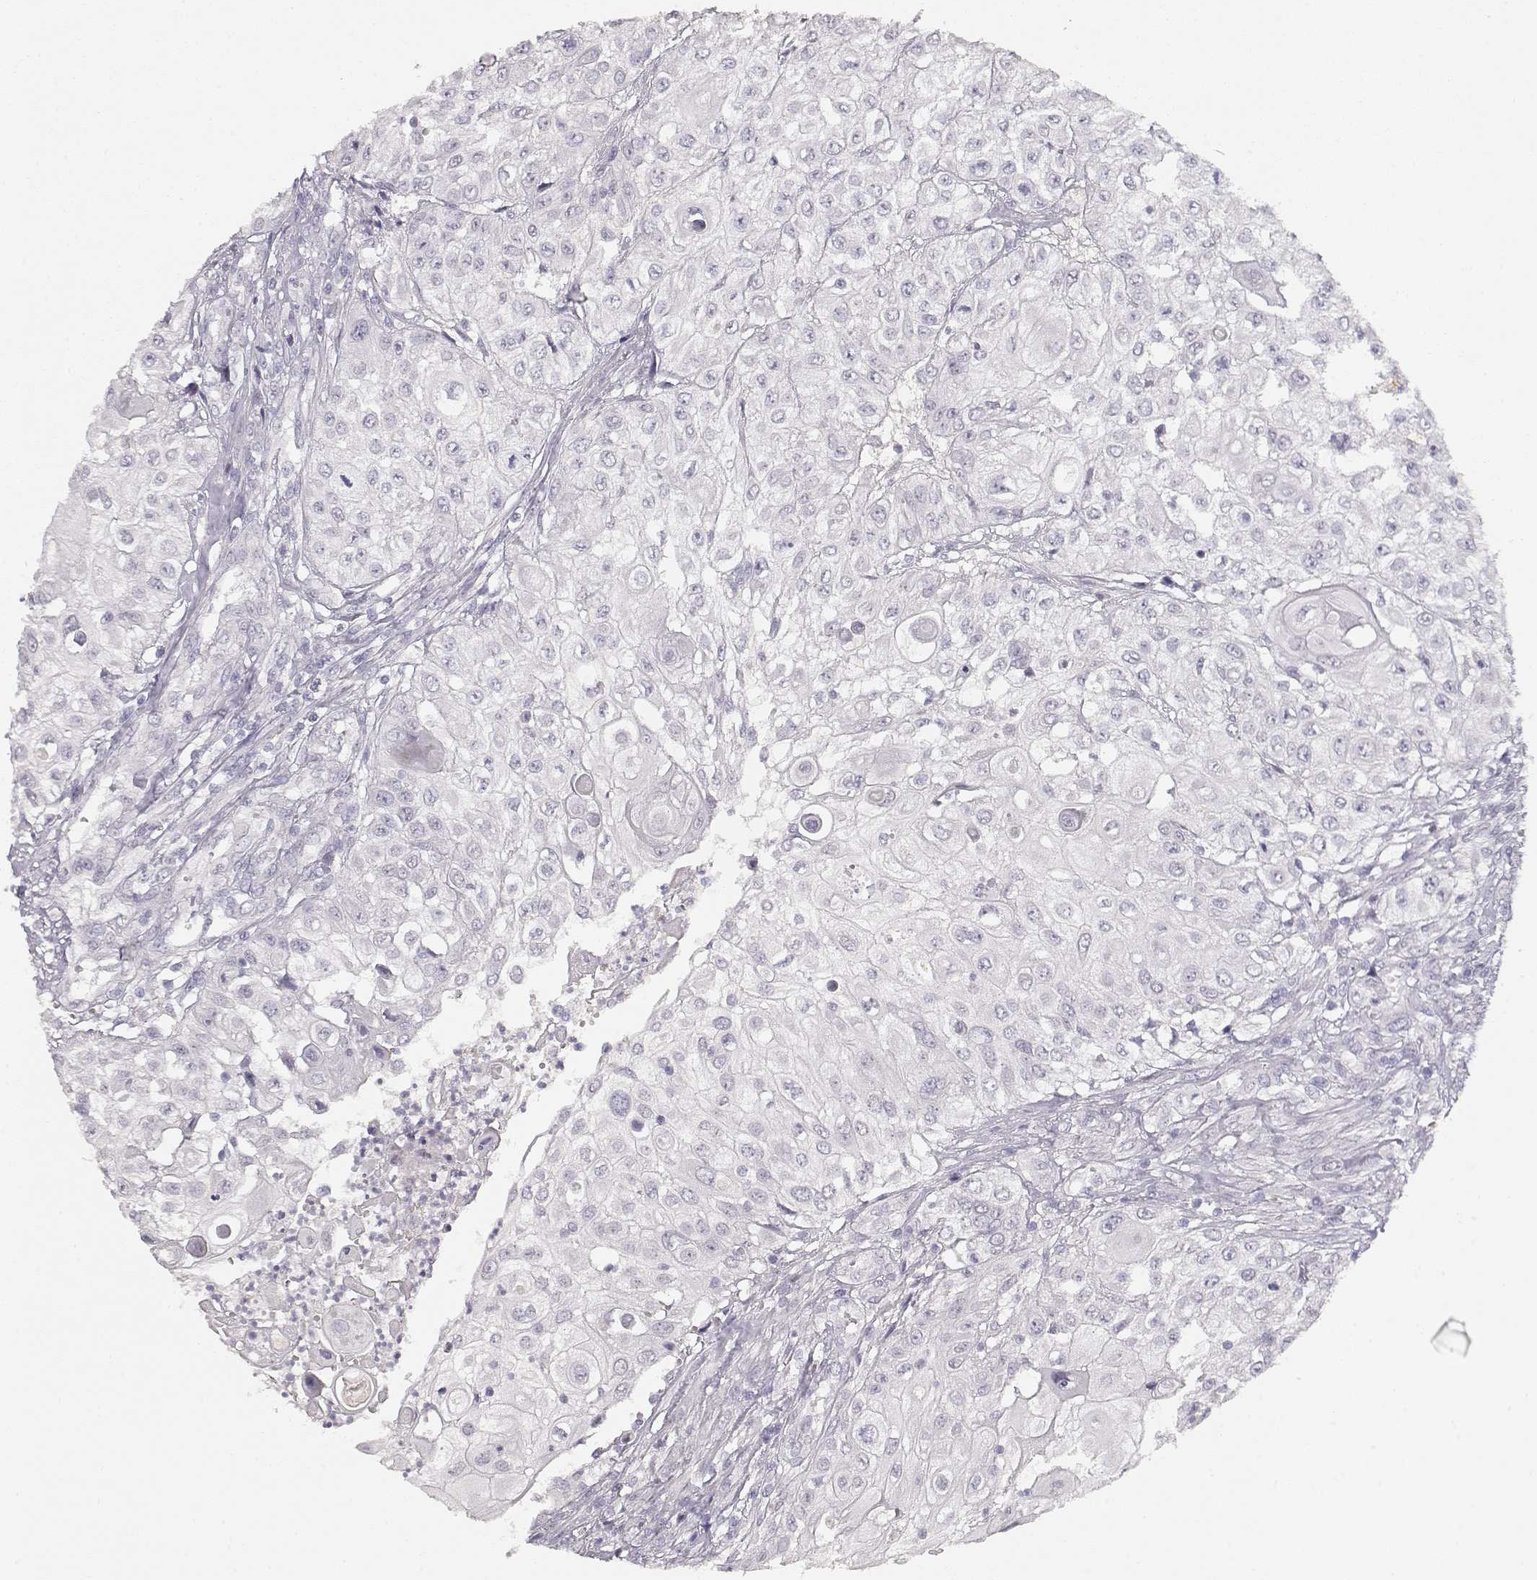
{"staining": {"intensity": "negative", "quantity": "none", "location": "none"}, "tissue": "urothelial cancer", "cell_type": "Tumor cells", "image_type": "cancer", "snomed": [{"axis": "morphology", "description": "Urothelial carcinoma, High grade"}, {"axis": "topography", "description": "Urinary bladder"}], "caption": "This is an immunohistochemistry (IHC) photomicrograph of human urothelial carcinoma (high-grade). There is no positivity in tumor cells.", "gene": "TPH2", "patient": {"sex": "female", "age": 79}}